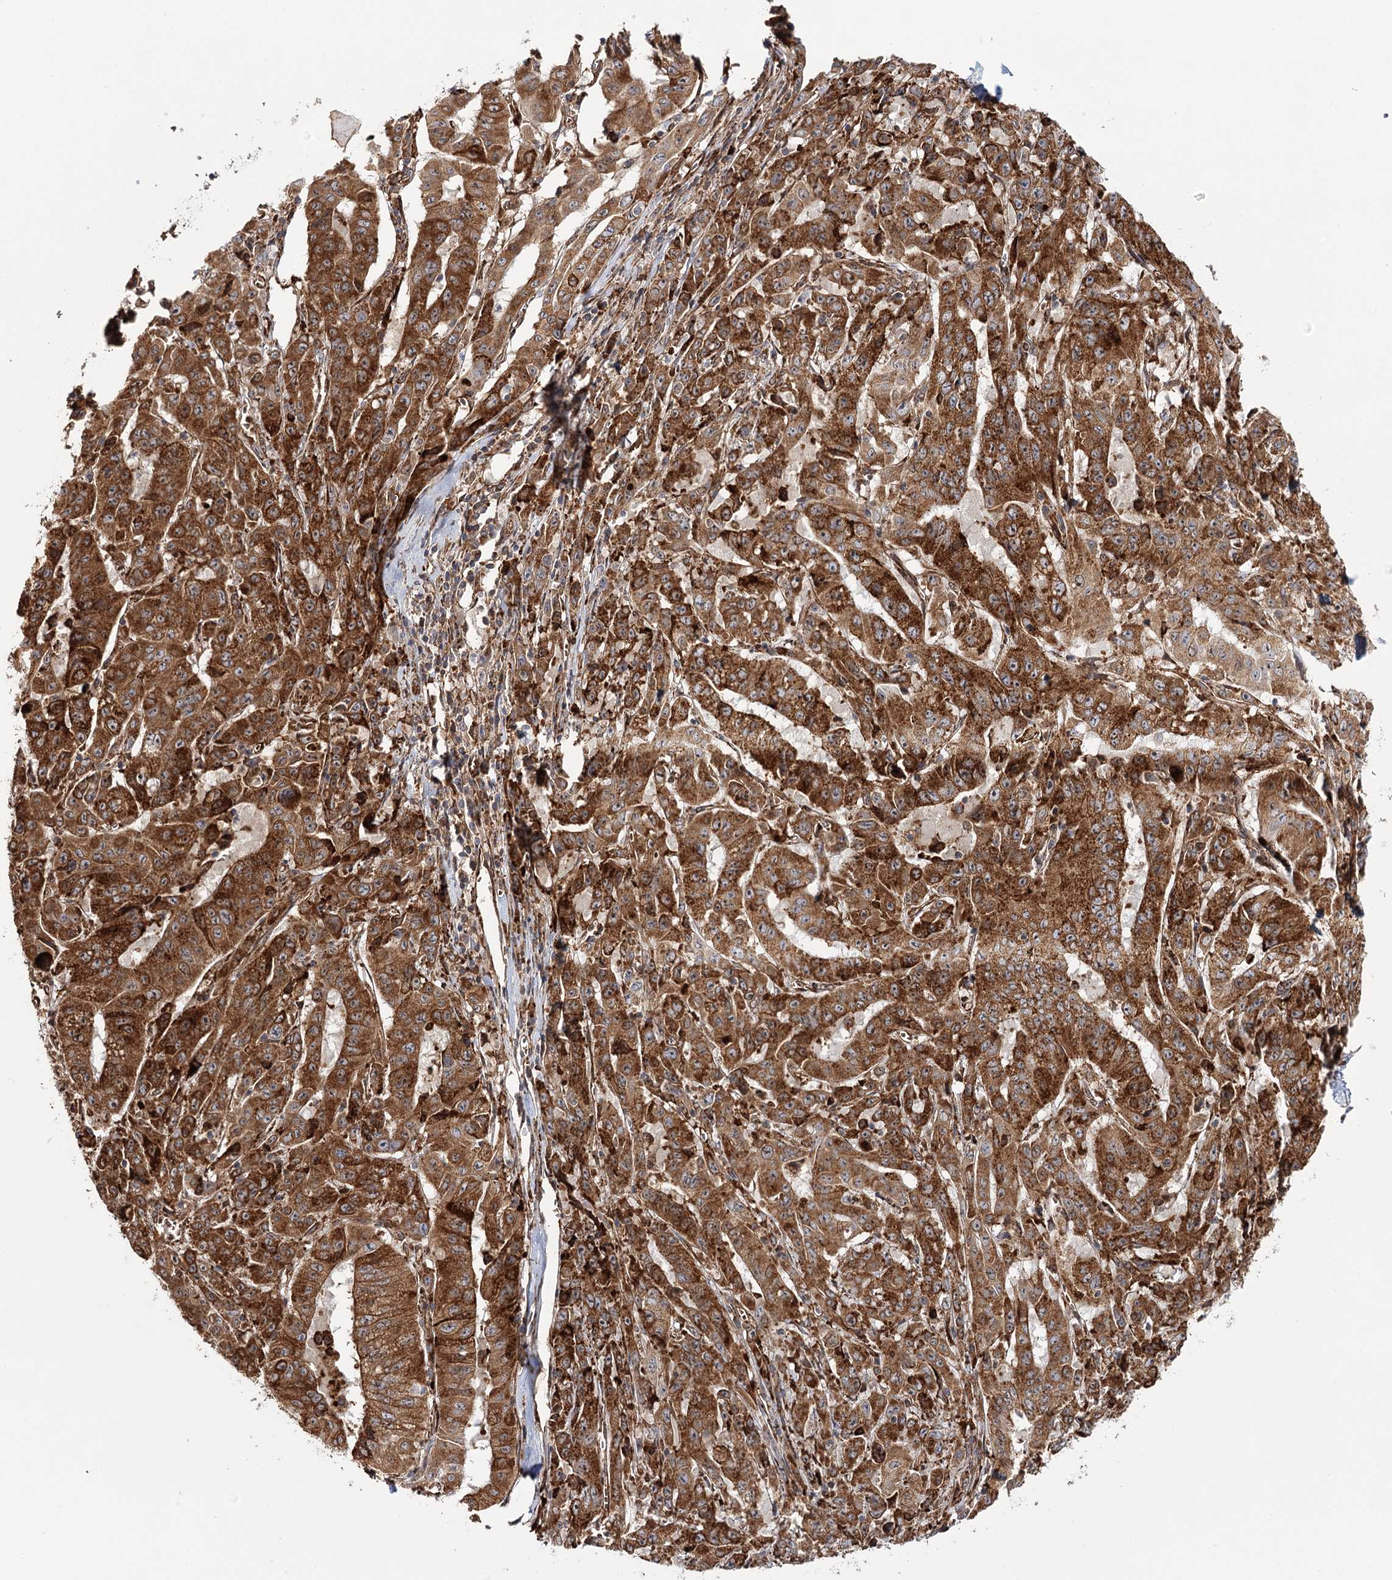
{"staining": {"intensity": "strong", "quantity": ">75%", "location": "cytoplasmic/membranous"}, "tissue": "pancreatic cancer", "cell_type": "Tumor cells", "image_type": "cancer", "snomed": [{"axis": "morphology", "description": "Adenocarcinoma, NOS"}, {"axis": "topography", "description": "Pancreas"}], "caption": "The immunohistochemical stain shows strong cytoplasmic/membranous staining in tumor cells of pancreatic cancer (adenocarcinoma) tissue. Immunohistochemistry (ihc) stains the protein in brown and the nuclei are stained blue.", "gene": "MKNK1", "patient": {"sex": "male", "age": 63}}